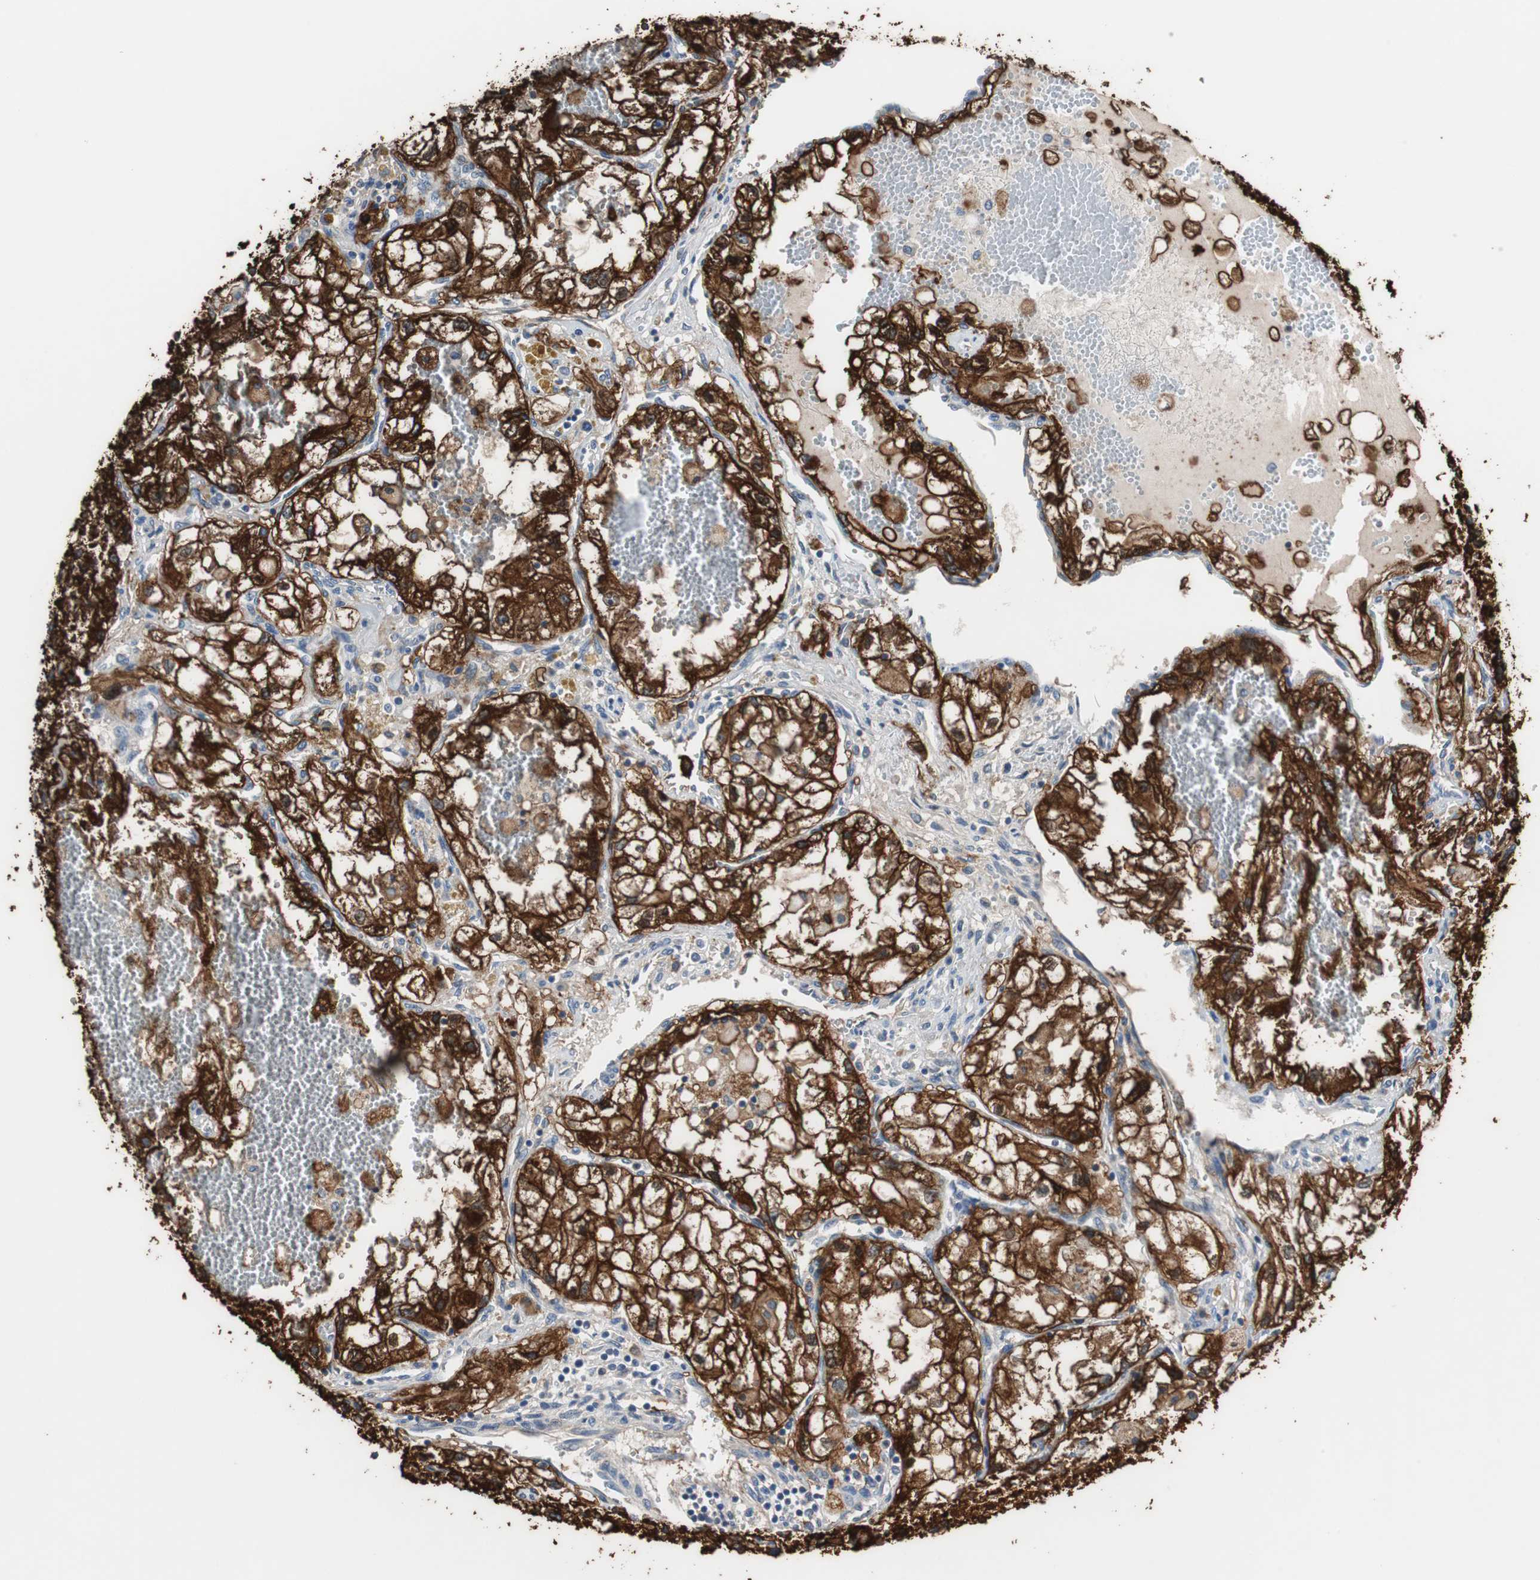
{"staining": {"intensity": "strong", "quantity": ">75%", "location": "cytoplasmic/membranous,nuclear"}, "tissue": "renal cancer", "cell_type": "Tumor cells", "image_type": "cancer", "snomed": [{"axis": "morphology", "description": "Adenocarcinoma, NOS"}, {"axis": "topography", "description": "Kidney"}], "caption": "Renal cancer stained with DAB (3,3'-diaminobenzidine) immunohistochemistry (IHC) demonstrates high levels of strong cytoplasmic/membranous and nuclear staining in about >75% of tumor cells. (DAB IHC, brown staining for protein, blue staining for nuclei).", "gene": "ANXA4", "patient": {"sex": "female", "age": 70}}